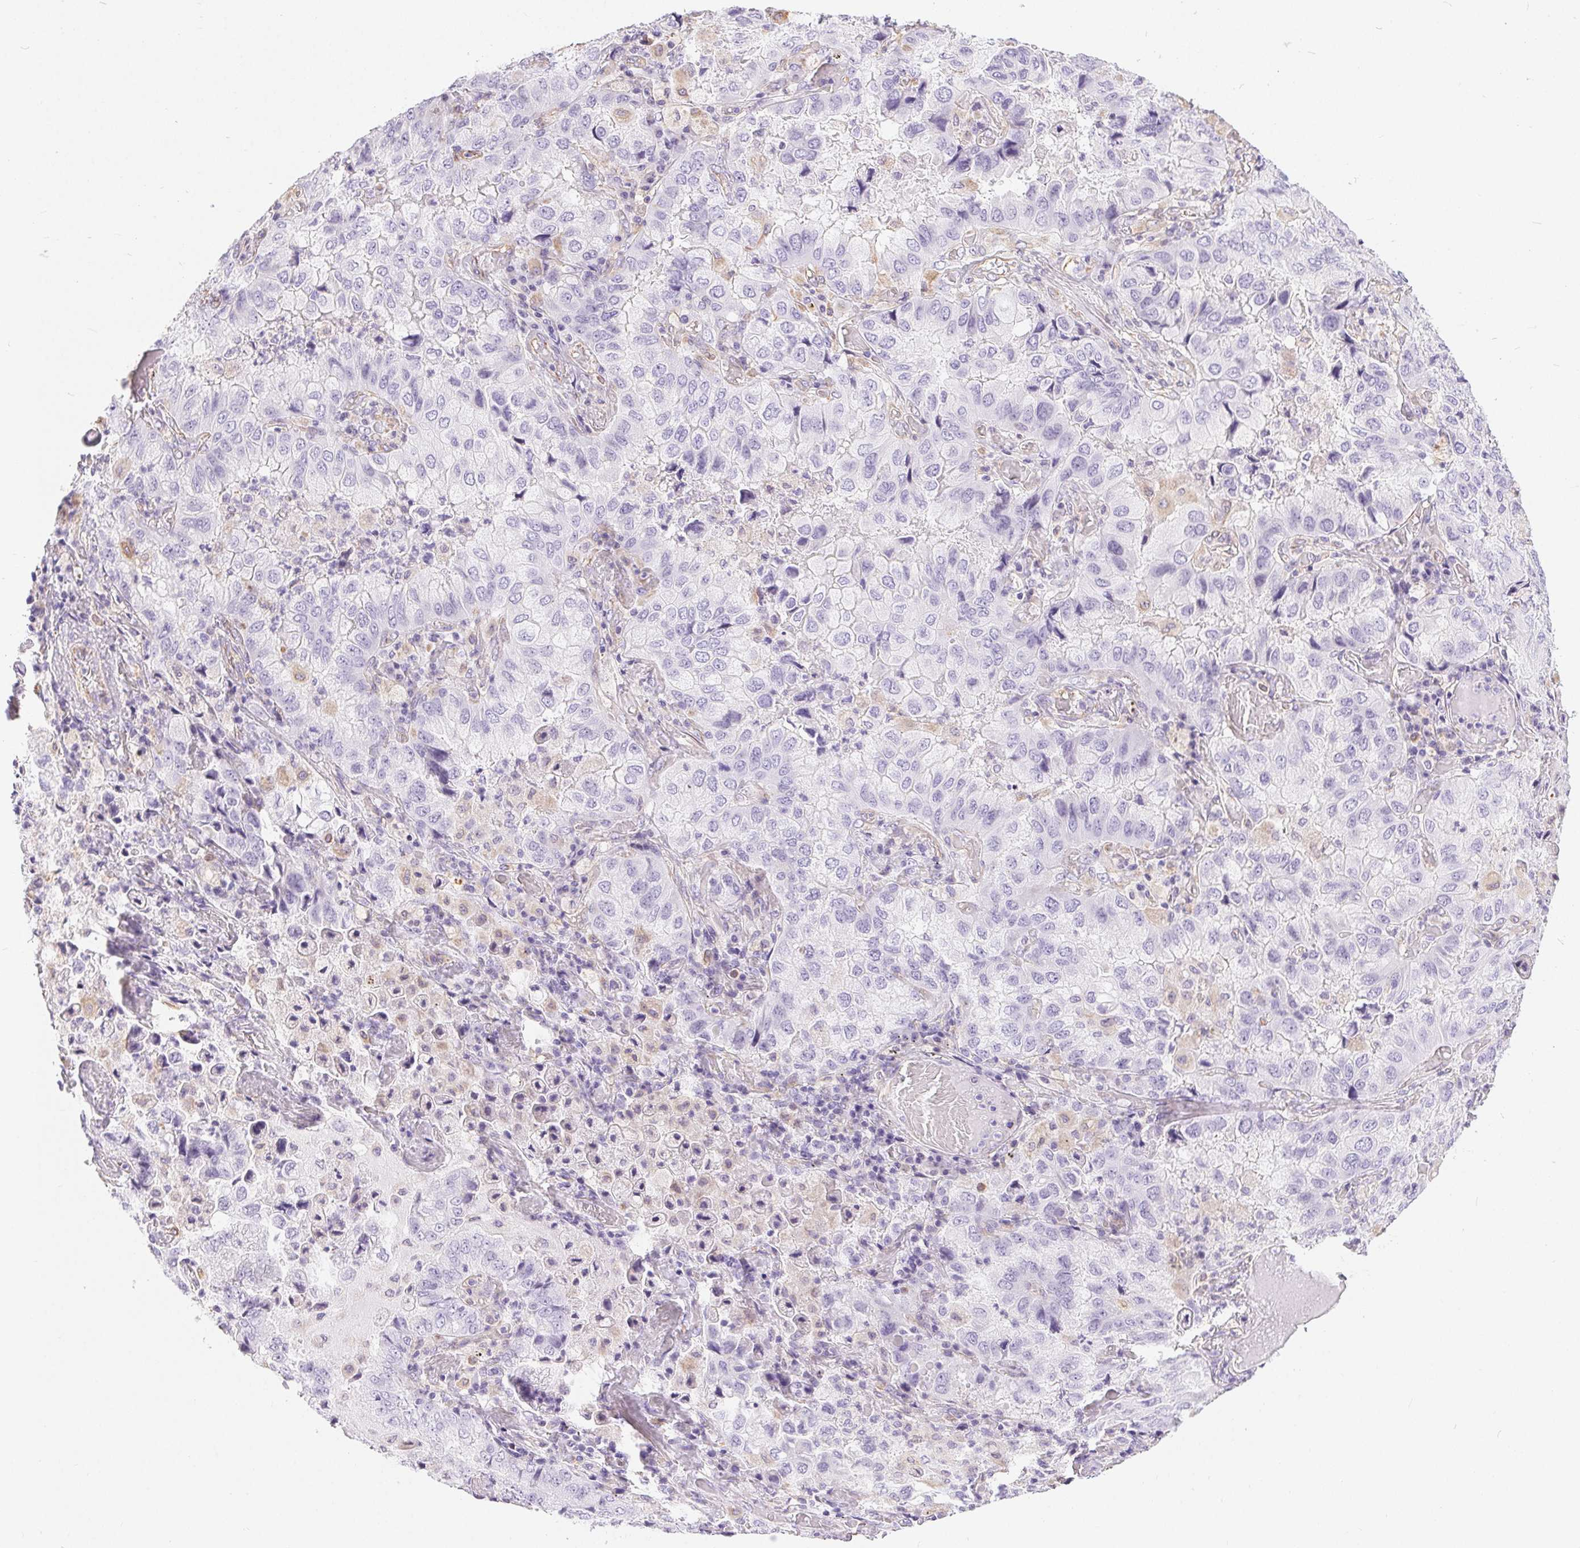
{"staining": {"intensity": "negative", "quantity": "none", "location": "none"}, "tissue": "lung cancer", "cell_type": "Tumor cells", "image_type": "cancer", "snomed": [{"axis": "morphology", "description": "Aneuploidy"}, {"axis": "morphology", "description": "Adenocarcinoma, NOS"}, {"axis": "morphology", "description": "Adenocarcinoma, metastatic, NOS"}, {"axis": "topography", "description": "Lymph node"}, {"axis": "topography", "description": "Lung"}], "caption": "Immunohistochemical staining of human lung cancer (metastatic adenocarcinoma) exhibits no significant staining in tumor cells.", "gene": "GFAP", "patient": {"sex": "female", "age": 48}}